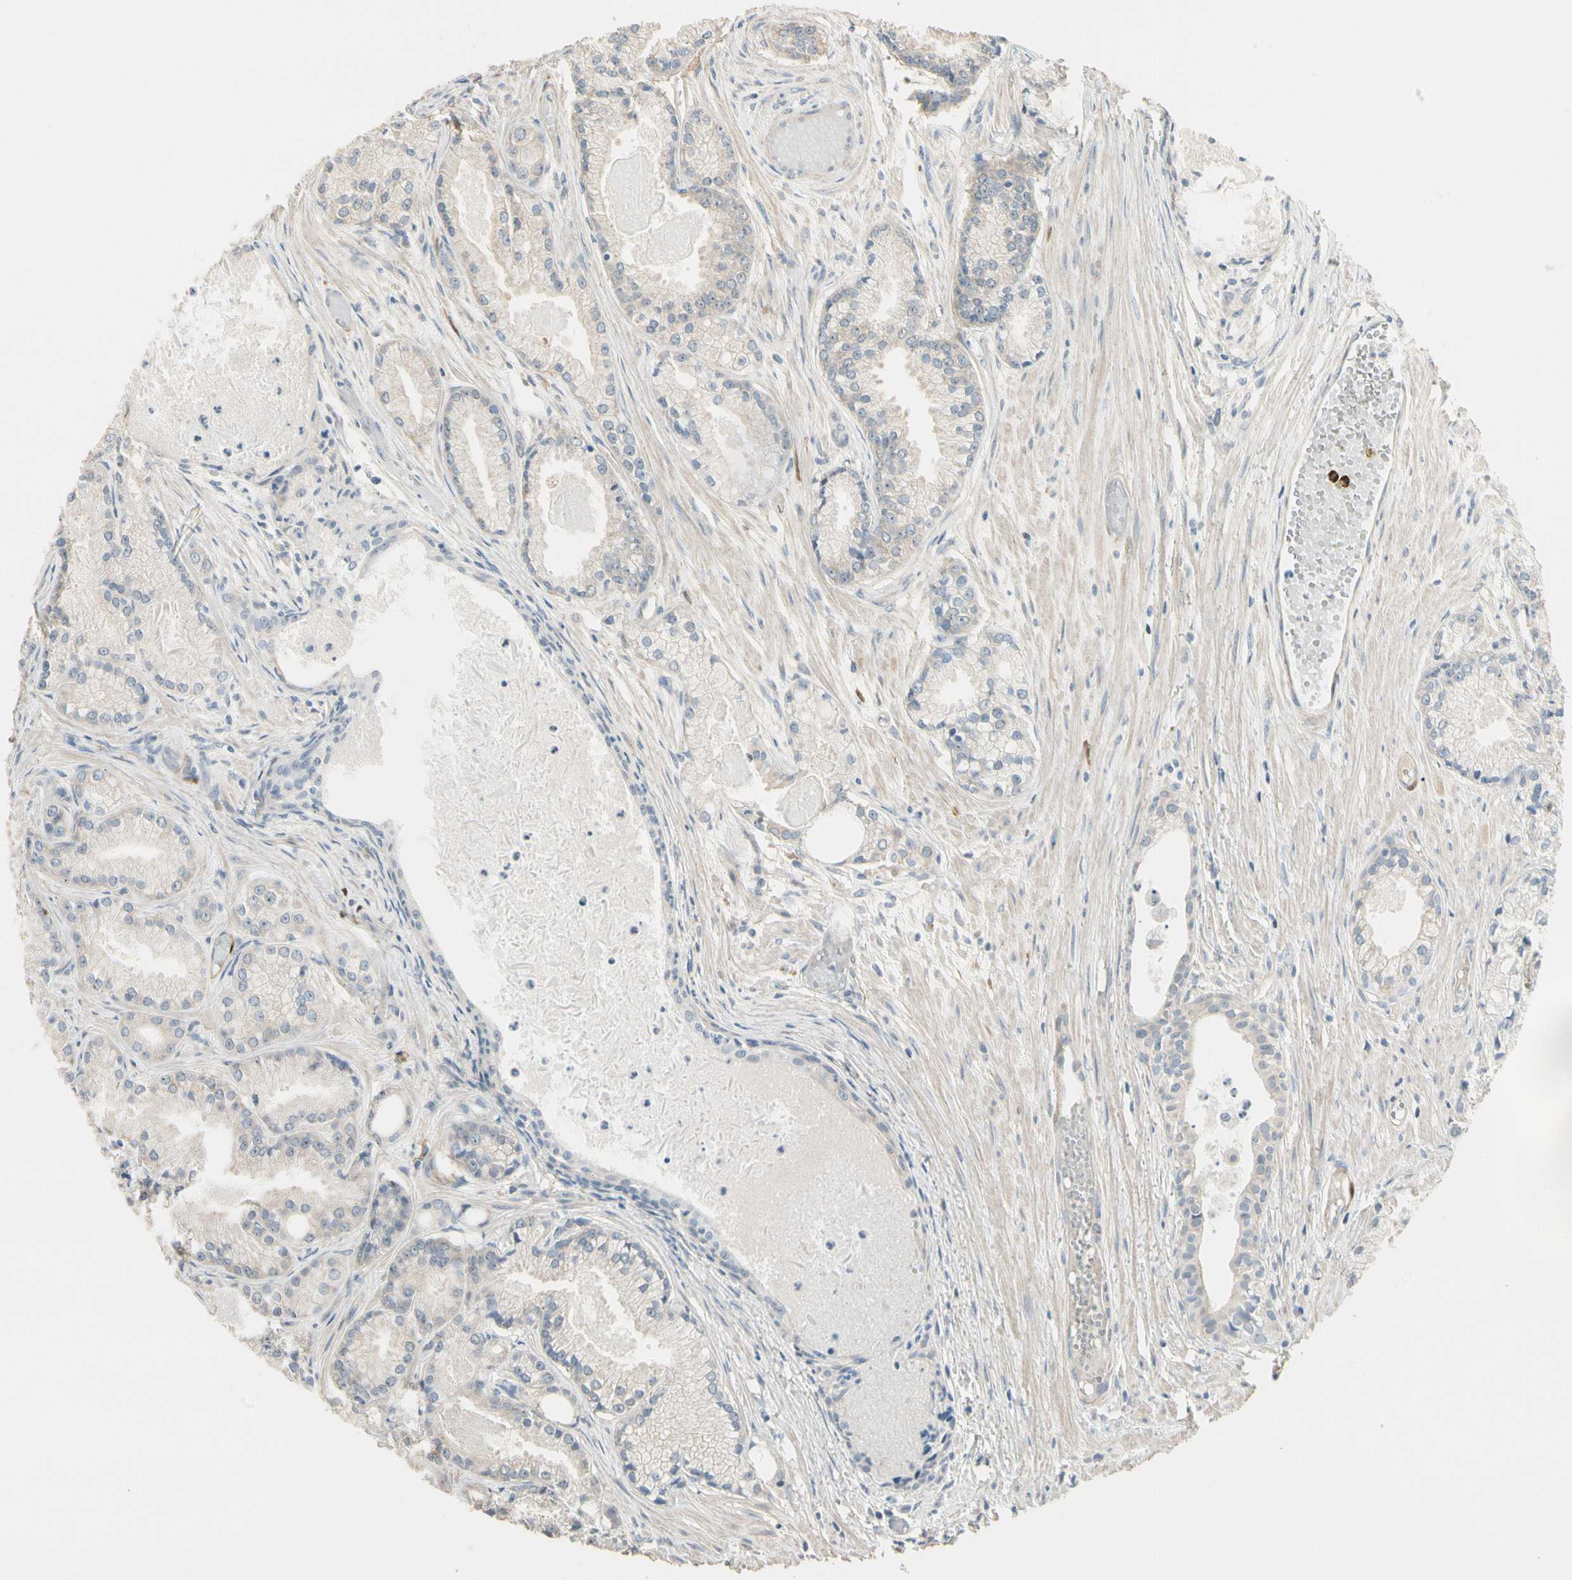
{"staining": {"intensity": "negative", "quantity": "none", "location": "none"}, "tissue": "prostate cancer", "cell_type": "Tumor cells", "image_type": "cancer", "snomed": [{"axis": "morphology", "description": "Adenocarcinoma, Low grade"}, {"axis": "topography", "description": "Prostate"}], "caption": "Immunohistochemistry (IHC) of adenocarcinoma (low-grade) (prostate) displays no positivity in tumor cells.", "gene": "GNE", "patient": {"sex": "male", "age": 72}}